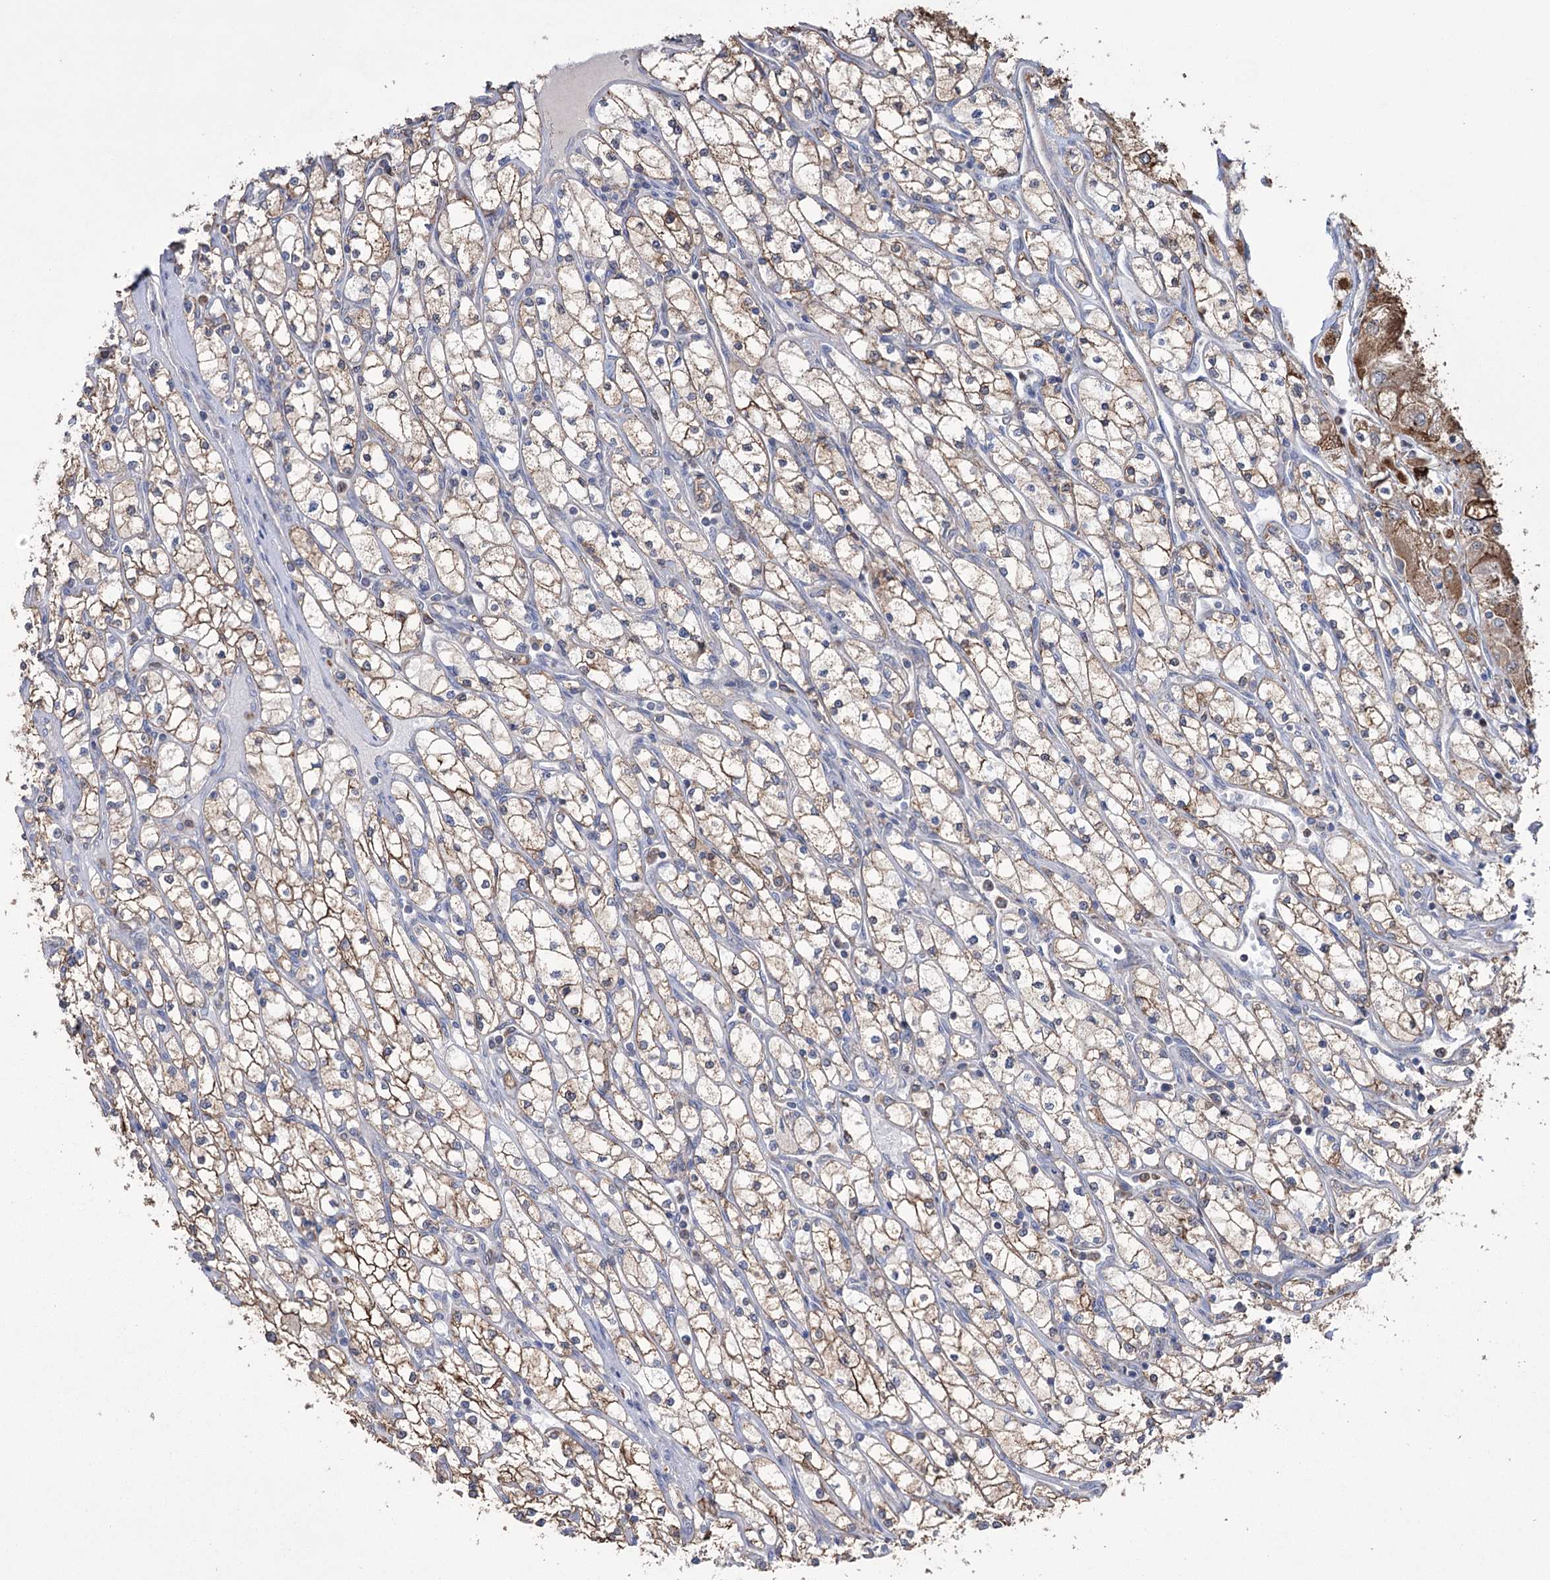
{"staining": {"intensity": "moderate", "quantity": ">75%", "location": "cytoplasmic/membranous"}, "tissue": "renal cancer", "cell_type": "Tumor cells", "image_type": "cancer", "snomed": [{"axis": "morphology", "description": "Adenocarcinoma, NOS"}, {"axis": "topography", "description": "Kidney"}], "caption": "About >75% of tumor cells in adenocarcinoma (renal) exhibit moderate cytoplasmic/membranous protein expression as visualized by brown immunohistochemical staining.", "gene": "TRIM71", "patient": {"sex": "male", "age": 80}}